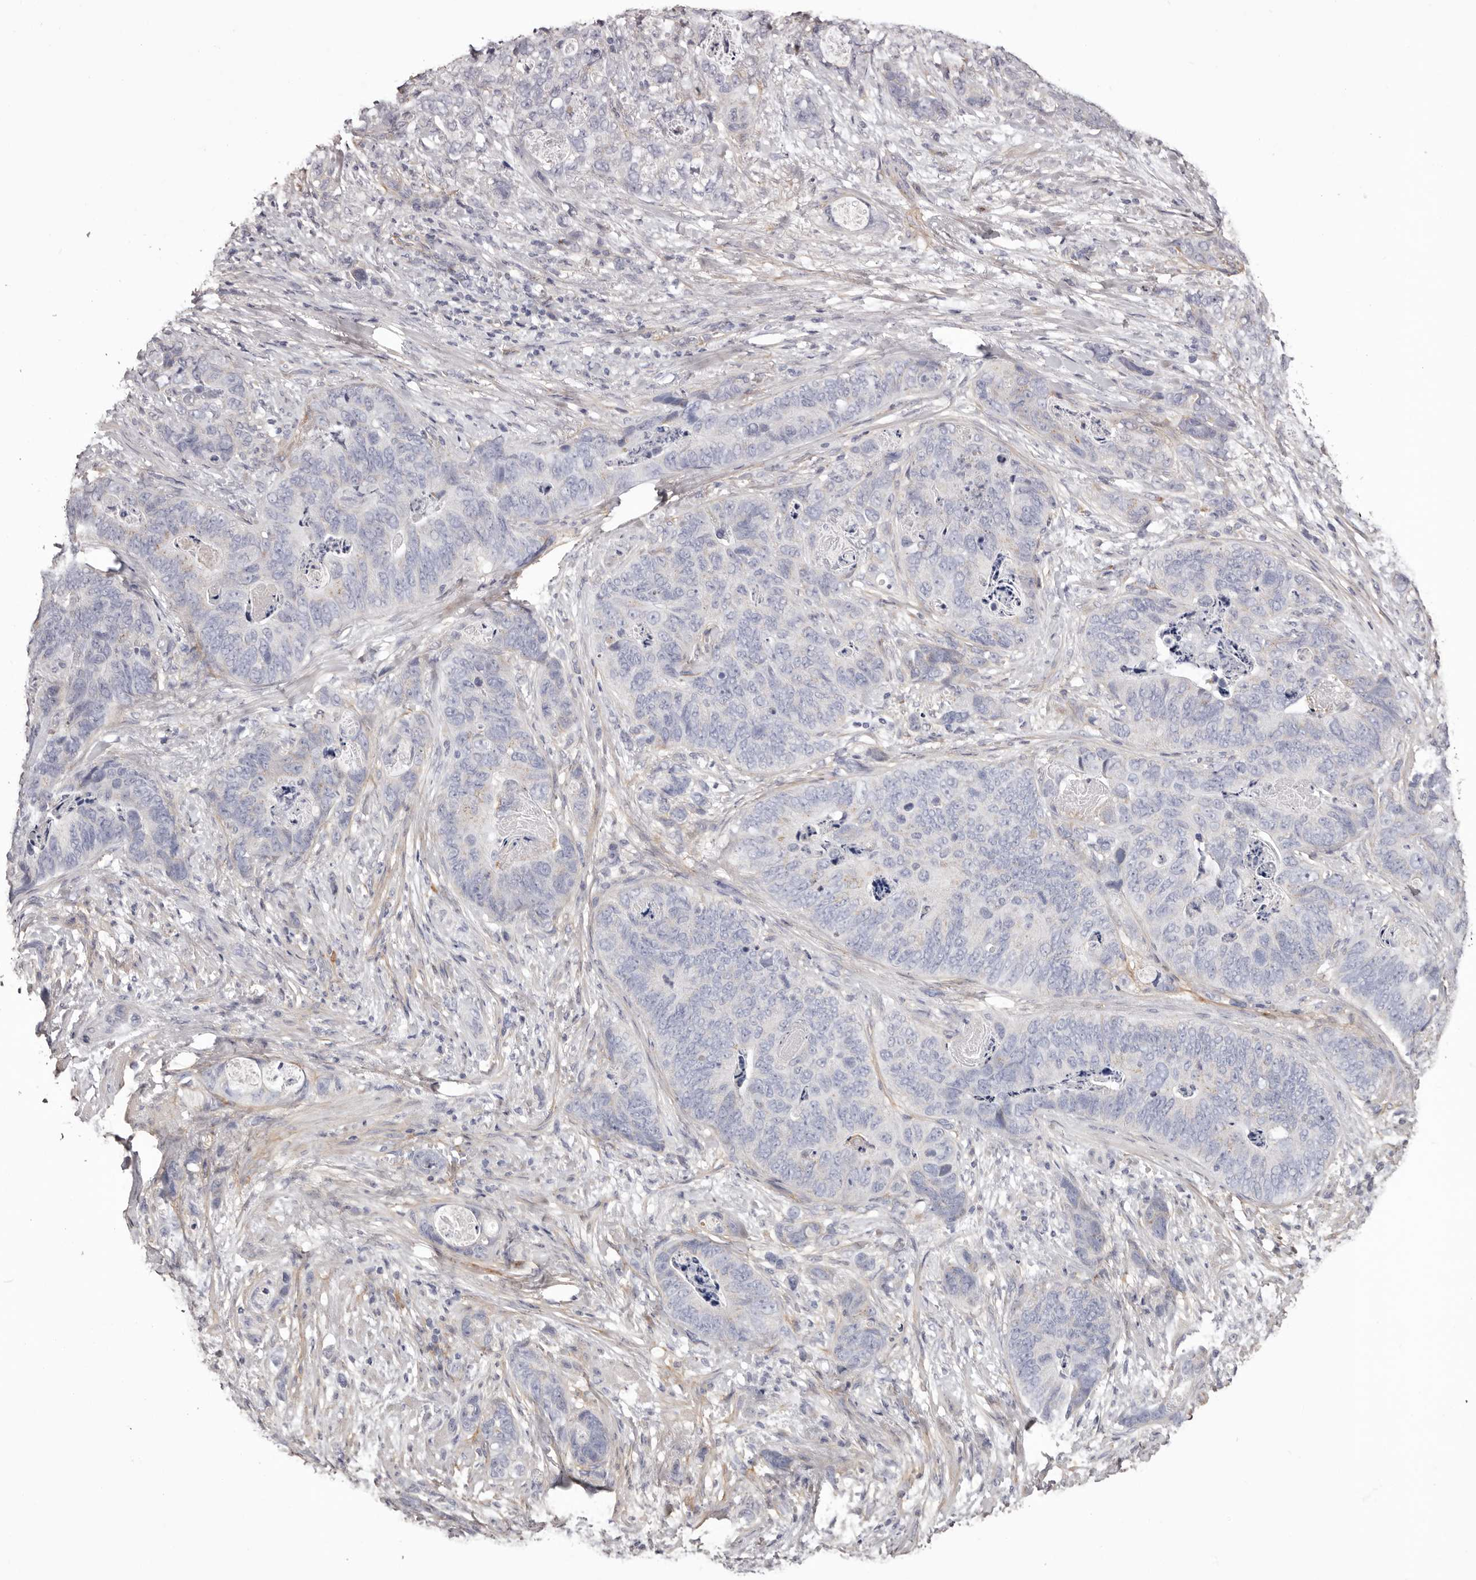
{"staining": {"intensity": "negative", "quantity": "none", "location": "none"}, "tissue": "stomach cancer", "cell_type": "Tumor cells", "image_type": "cancer", "snomed": [{"axis": "morphology", "description": "Normal tissue, NOS"}, {"axis": "morphology", "description": "Adenocarcinoma, NOS"}, {"axis": "topography", "description": "Stomach"}], "caption": "Stomach cancer stained for a protein using immunohistochemistry exhibits no expression tumor cells.", "gene": "COL6A1", "patient": {"sex": "female", "age": 89}}